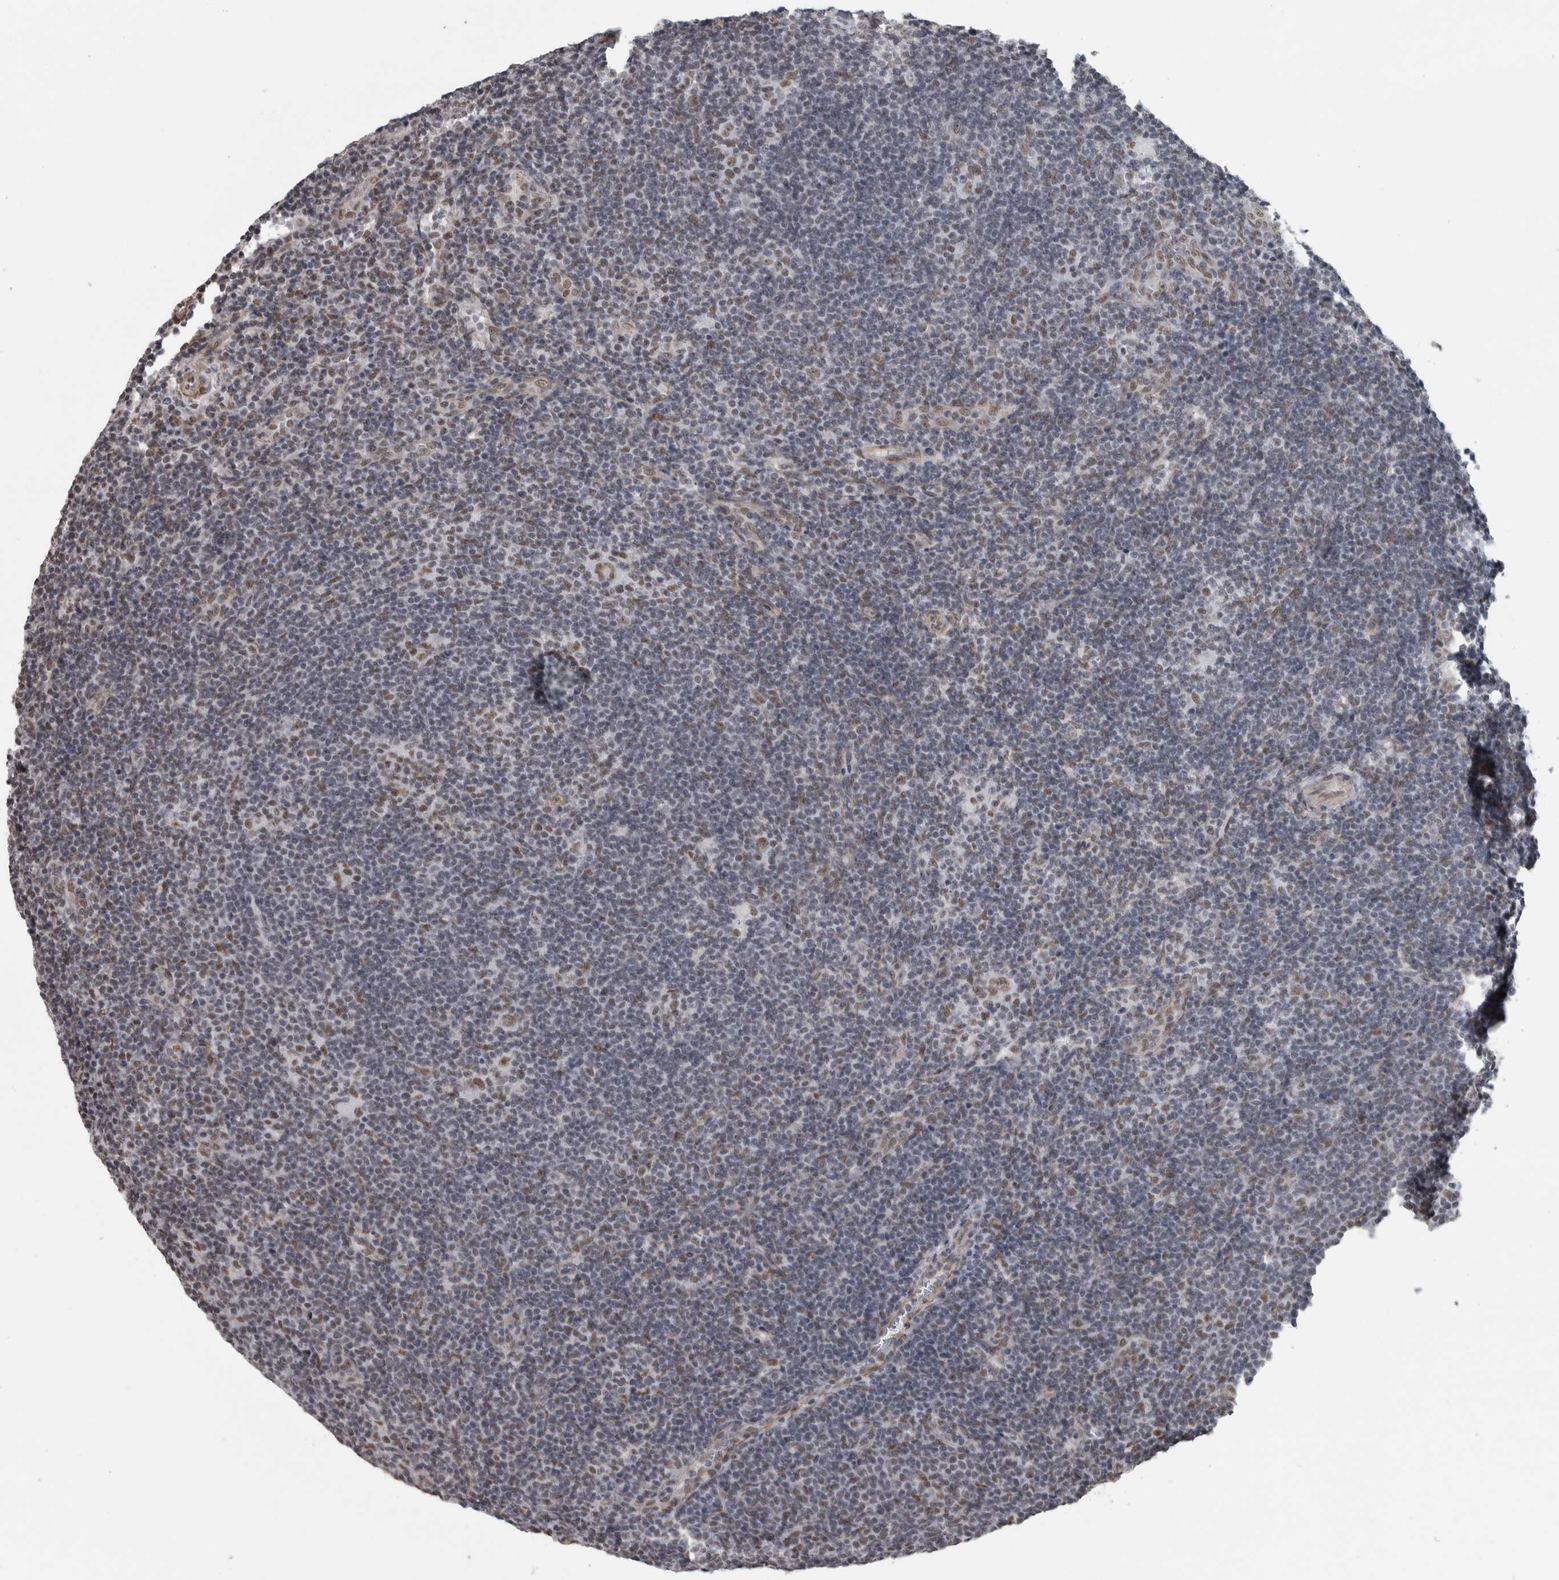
{"staining": {"intensity": "moderate", "quantity": ">75%", "location": "nuclear"}, "tissue": "lymphoma", "cell_type": "Tumor cells", "image_type": "cancer", "snomed": [{"axis": "morphology", "description": "Hodgkin's disease, NOS"}, {"axis": "topography", "description": "Lymph node"}], "caption": "A medium amount of moderate nuclear positivity is identified in approximately >75% of tumor cells in lymphoma tissue. (DAB (3,3'-diaminobenzidine) = brown stain, brightfield microscopy at high magnification).", "gene": "DDX42", "patient": {"sex": "female", "age": 57}}